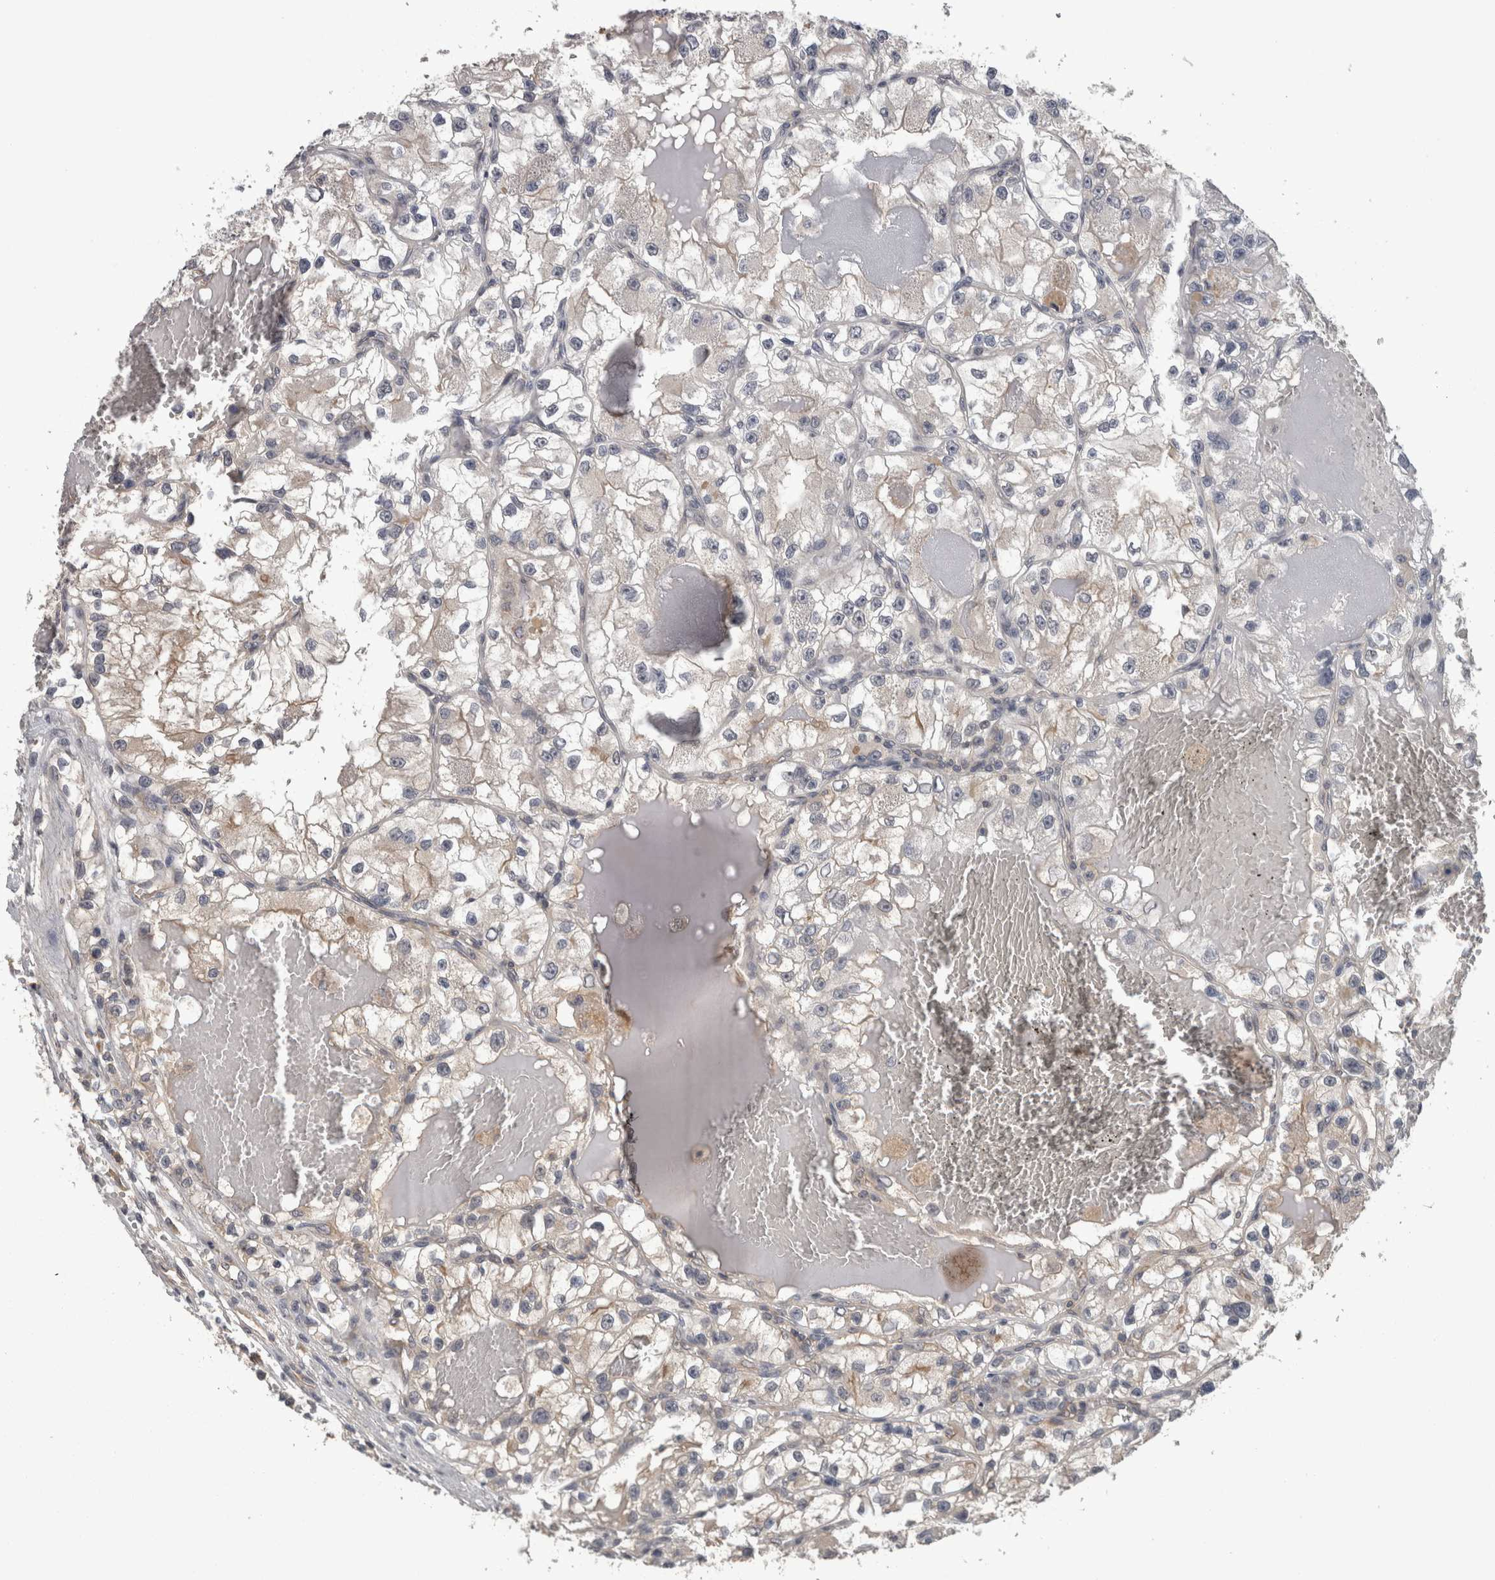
{"staining": {"intensity": "weak", "quantity": "<25%", "location": "cytoplasmic/membranous"}, "tissue": "renal cancer", "cell_type": "Tumor cells", "image_type": "cancer", "snomed": [{"axis": "morphology", "description": "Adenocarcinoma, NOS"}, {"axis": "topography", "description": "Kidney"}], "caption": "Protein analysis of renal adenocarcinoma reveals no significant staining in tumor cells.", "gene": "PON3", "patient": {"sex": "female", "age": 57}}